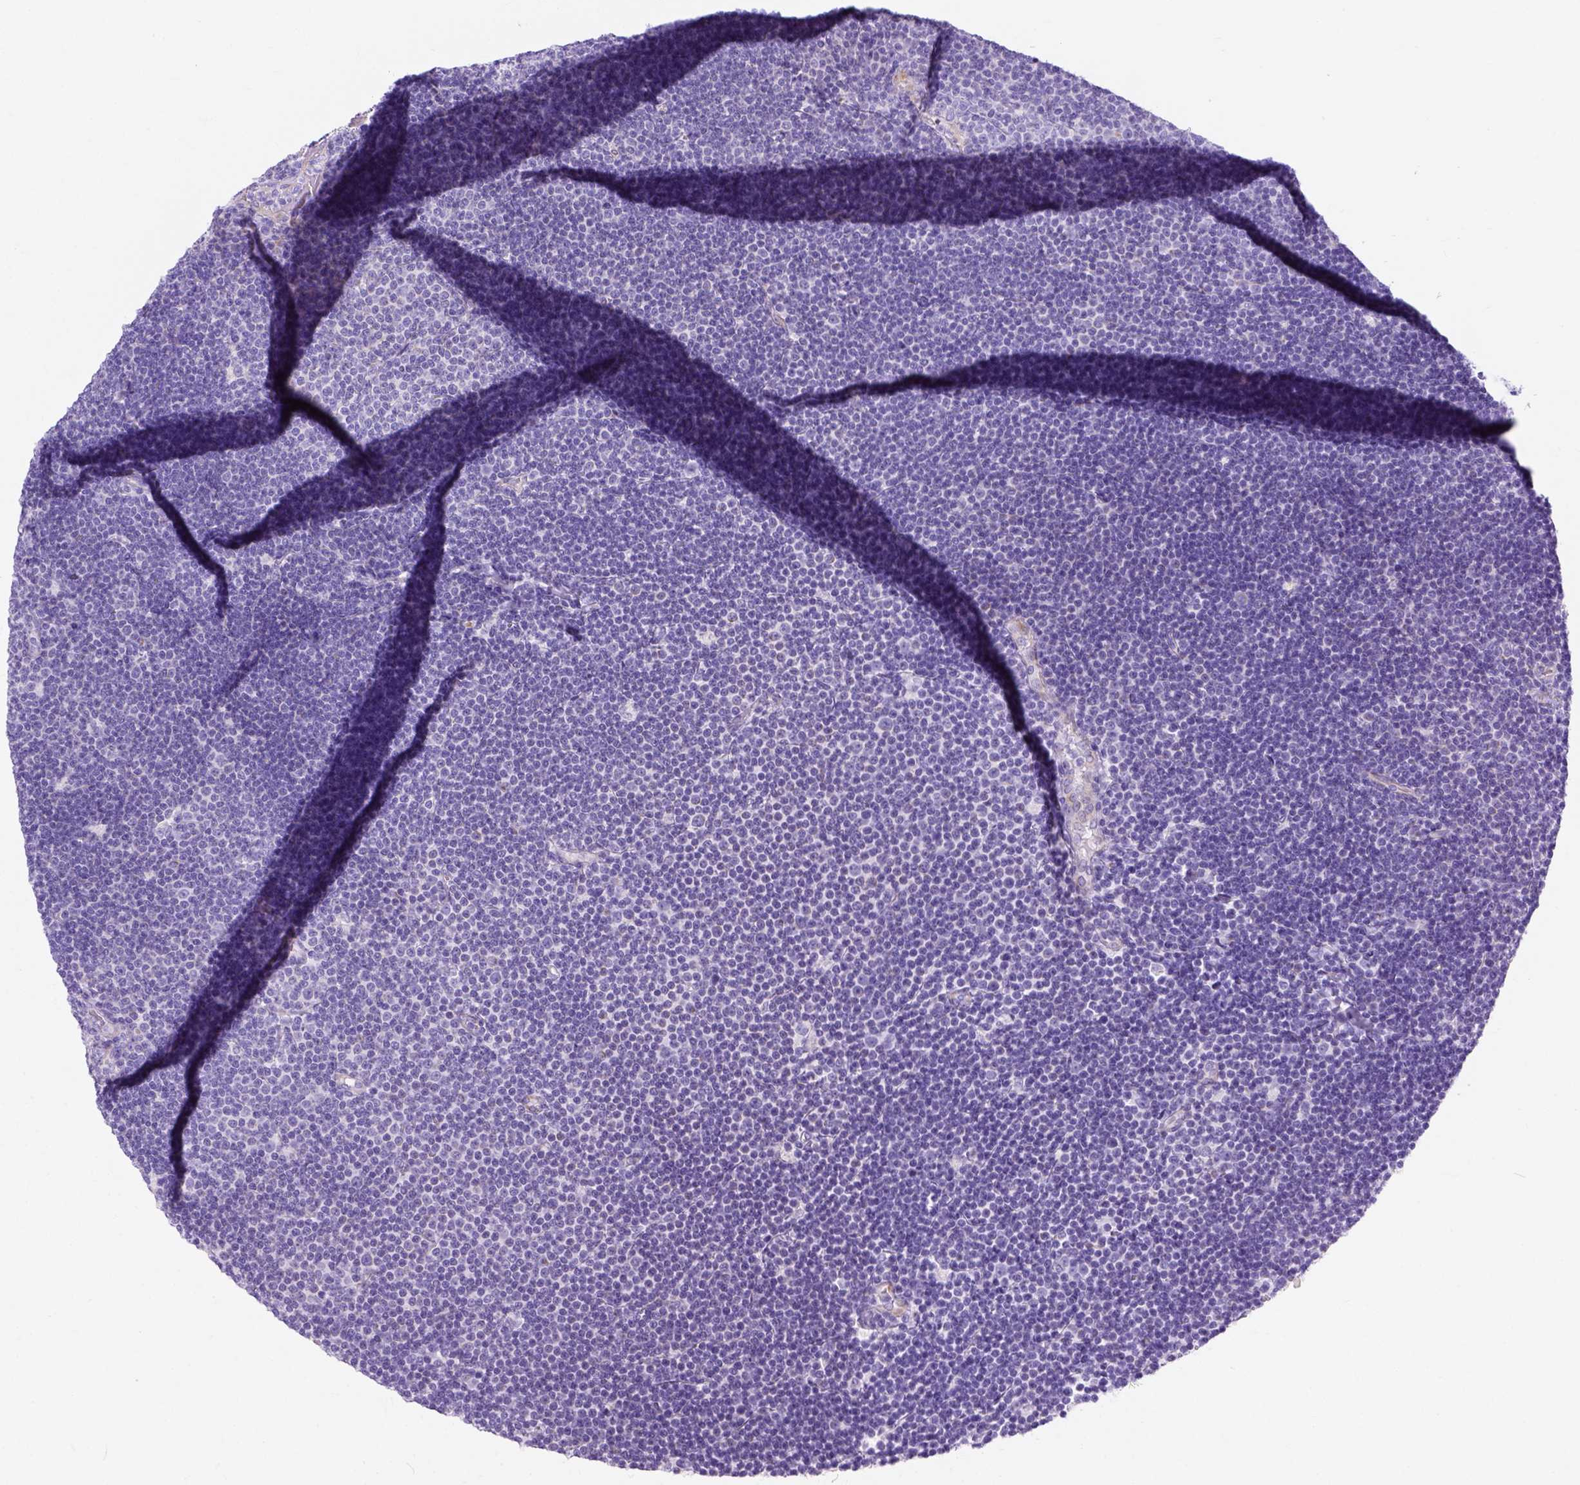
{"staining": {"intensity": "negative", "quantity": "none", "location": "none"}, "tissue": "lymphoma", "cell_type": "Tumor cells", "image_type": "cancer", "snomed": [{"axis": "morphology", "description": "Malignant lymphoma, non-Hodgkin's type, Low grade"}, {"axis": "topography", "description": "Brain"}], "caption": "This is a micrograph of immunohistochemistry staining of low-grade malignant lymphoma, non-Hodgkin's type, which shows no positivity in tumor cells.", "gene": "MYH15", "patient": {"sex": "female", "age": 66}}